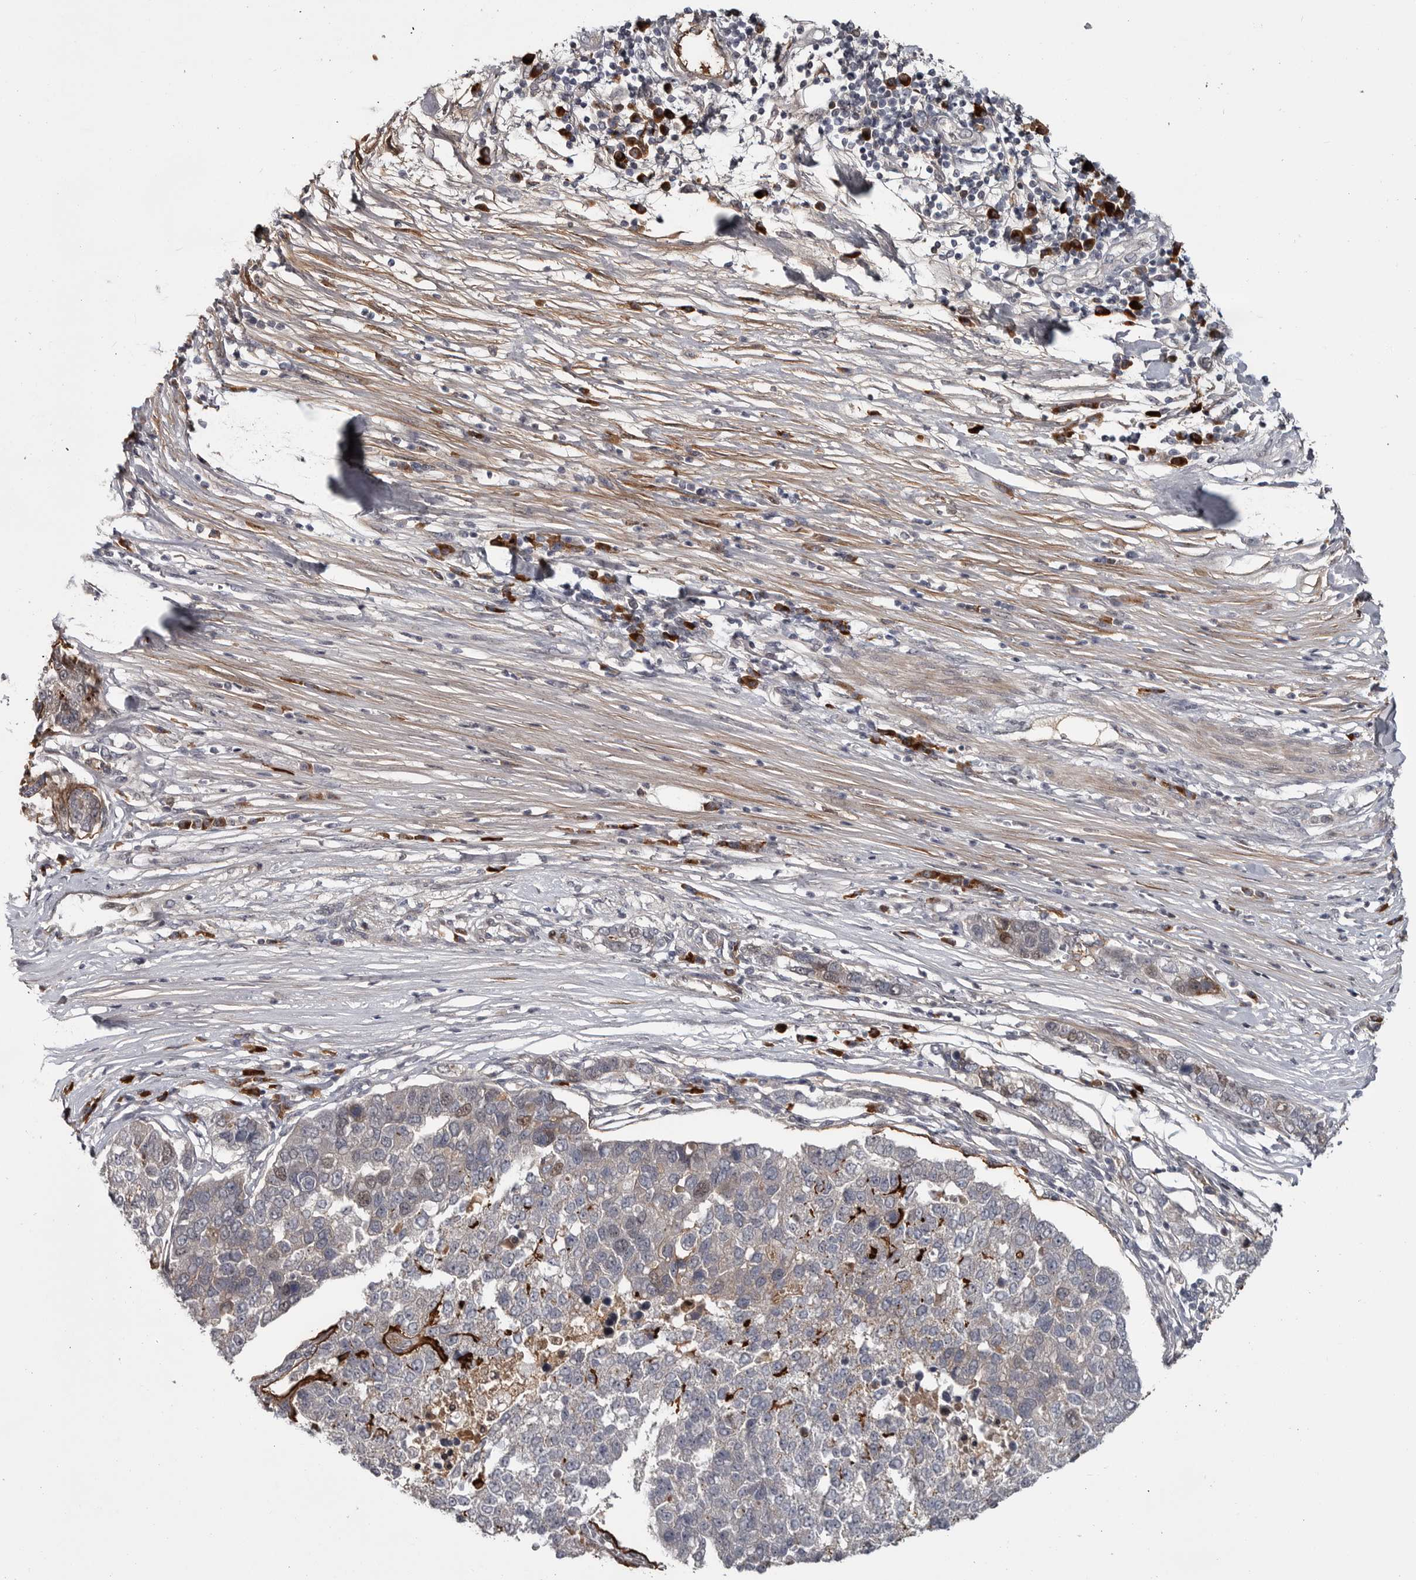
{"staining": {"intensity": "weak", "quantity": "<25%", "location": "nuclear"}, "tissue": "pancreatic cancer", "cell_type": "Tumor cells", "image_type": "cancer", "snomed": [{"axis": "morphology", "description": "Adenocarcinoma, NOS"}, {"axis": "topography", "description": "Pancreas"}], "caption": "This is an immunohistochemistry (IHC) image of human pancreatic cancer. There is no expression in tumor cells.", "gene": "ZNF277", "patient": {"sex": "female", "age": 61}}